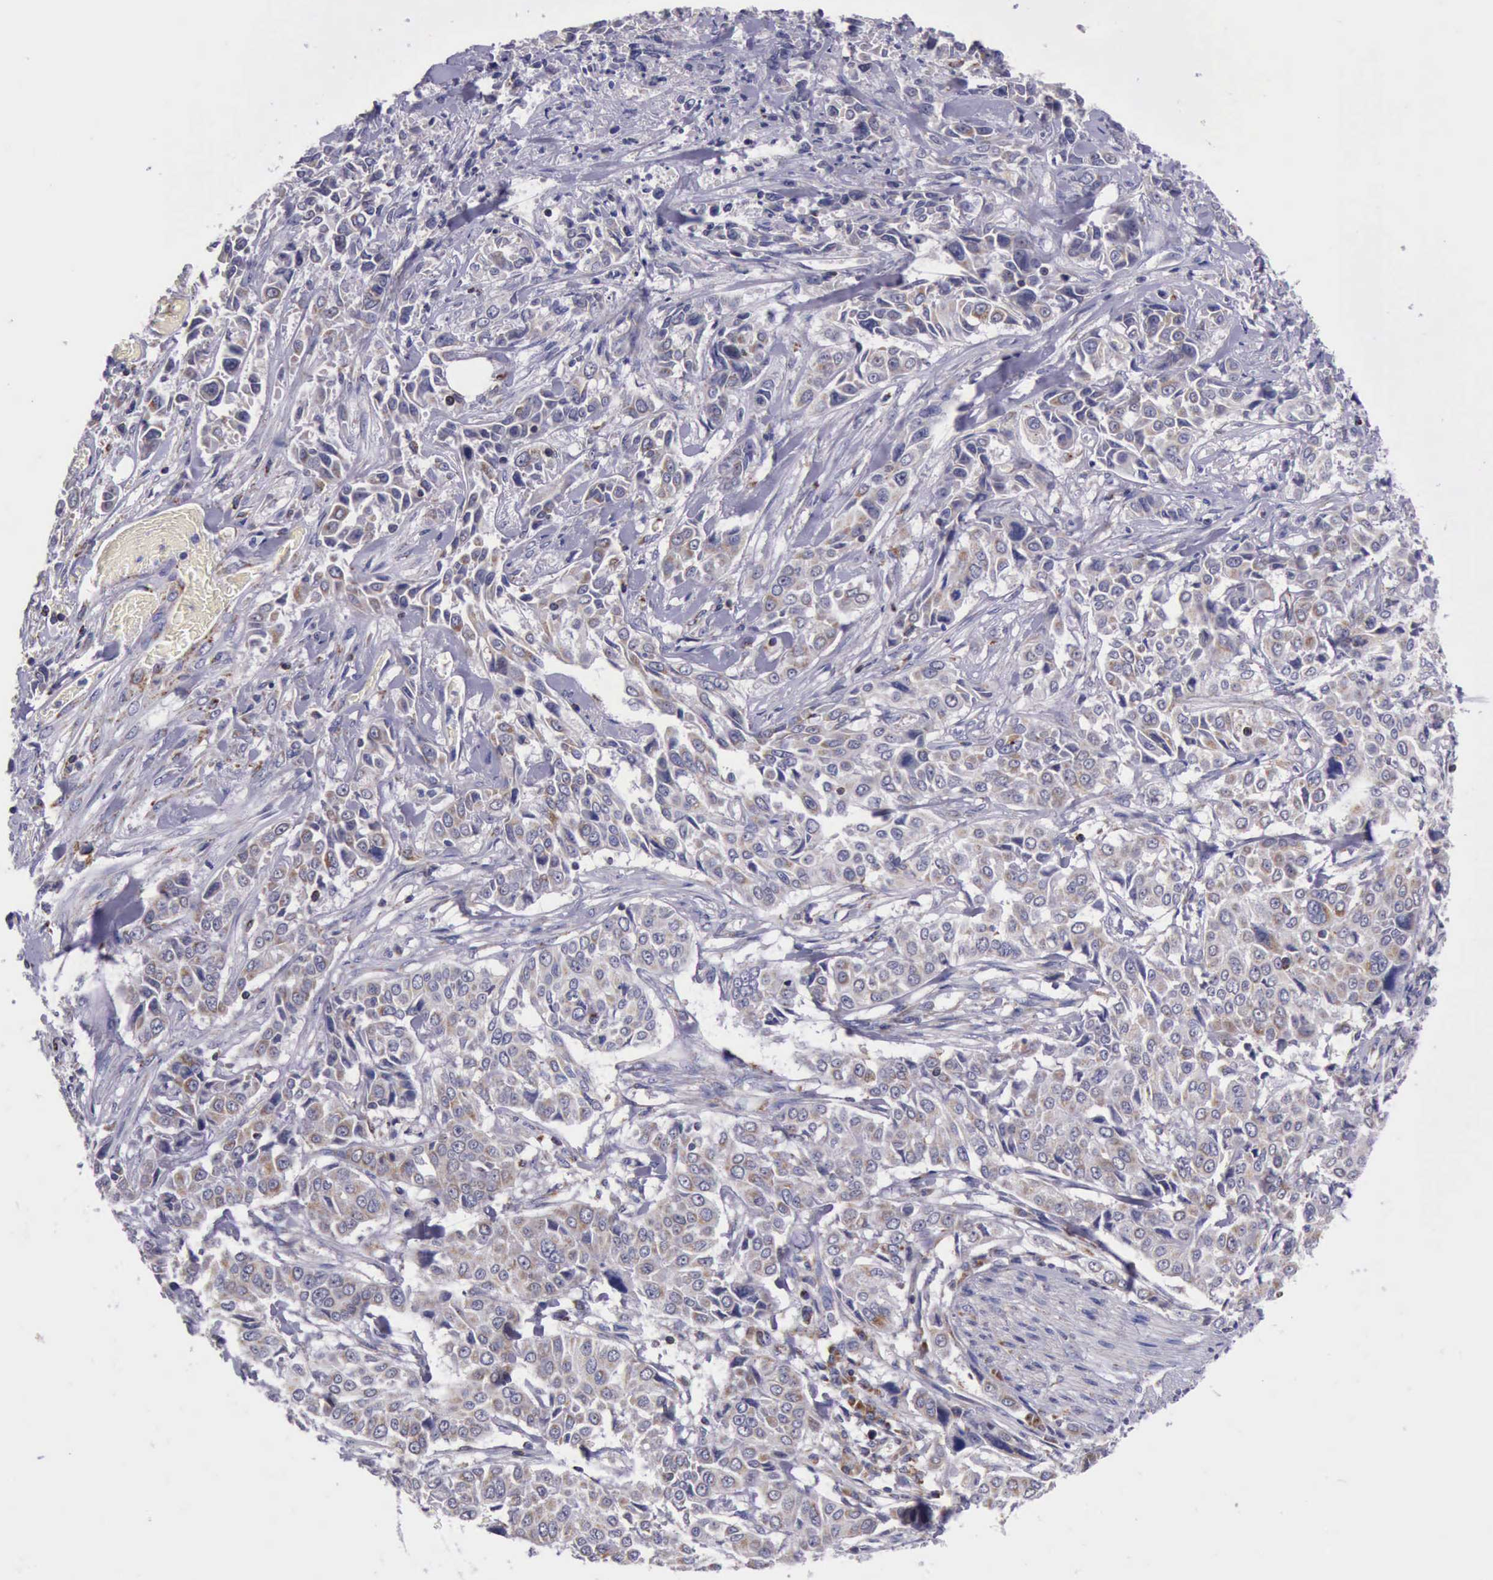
{"staining": {"intensity": "weak", "quantity": "25%-75%", "location": "cytoplasmic/membranous"}, "tissue": "pancreatic cancer", "cell_type": "Tumor cells", "image_type": "cancer", "snomed": [{"axis": "morphology", "description": "Adenocarcinoma, NOS"}, {"axis": "topography", "description": "Pancreas"}], "caption": "IHC (DAB (3,3'-diaminobenzidine)) staining of human pancreatic cancer (adenocarcinoma) exhibits weak cytoplasmic/membranous protein expression in about 25%-75% of tumor cells.", "gene": "TXN2", "patient": {"sex": "female", "age": 52}}